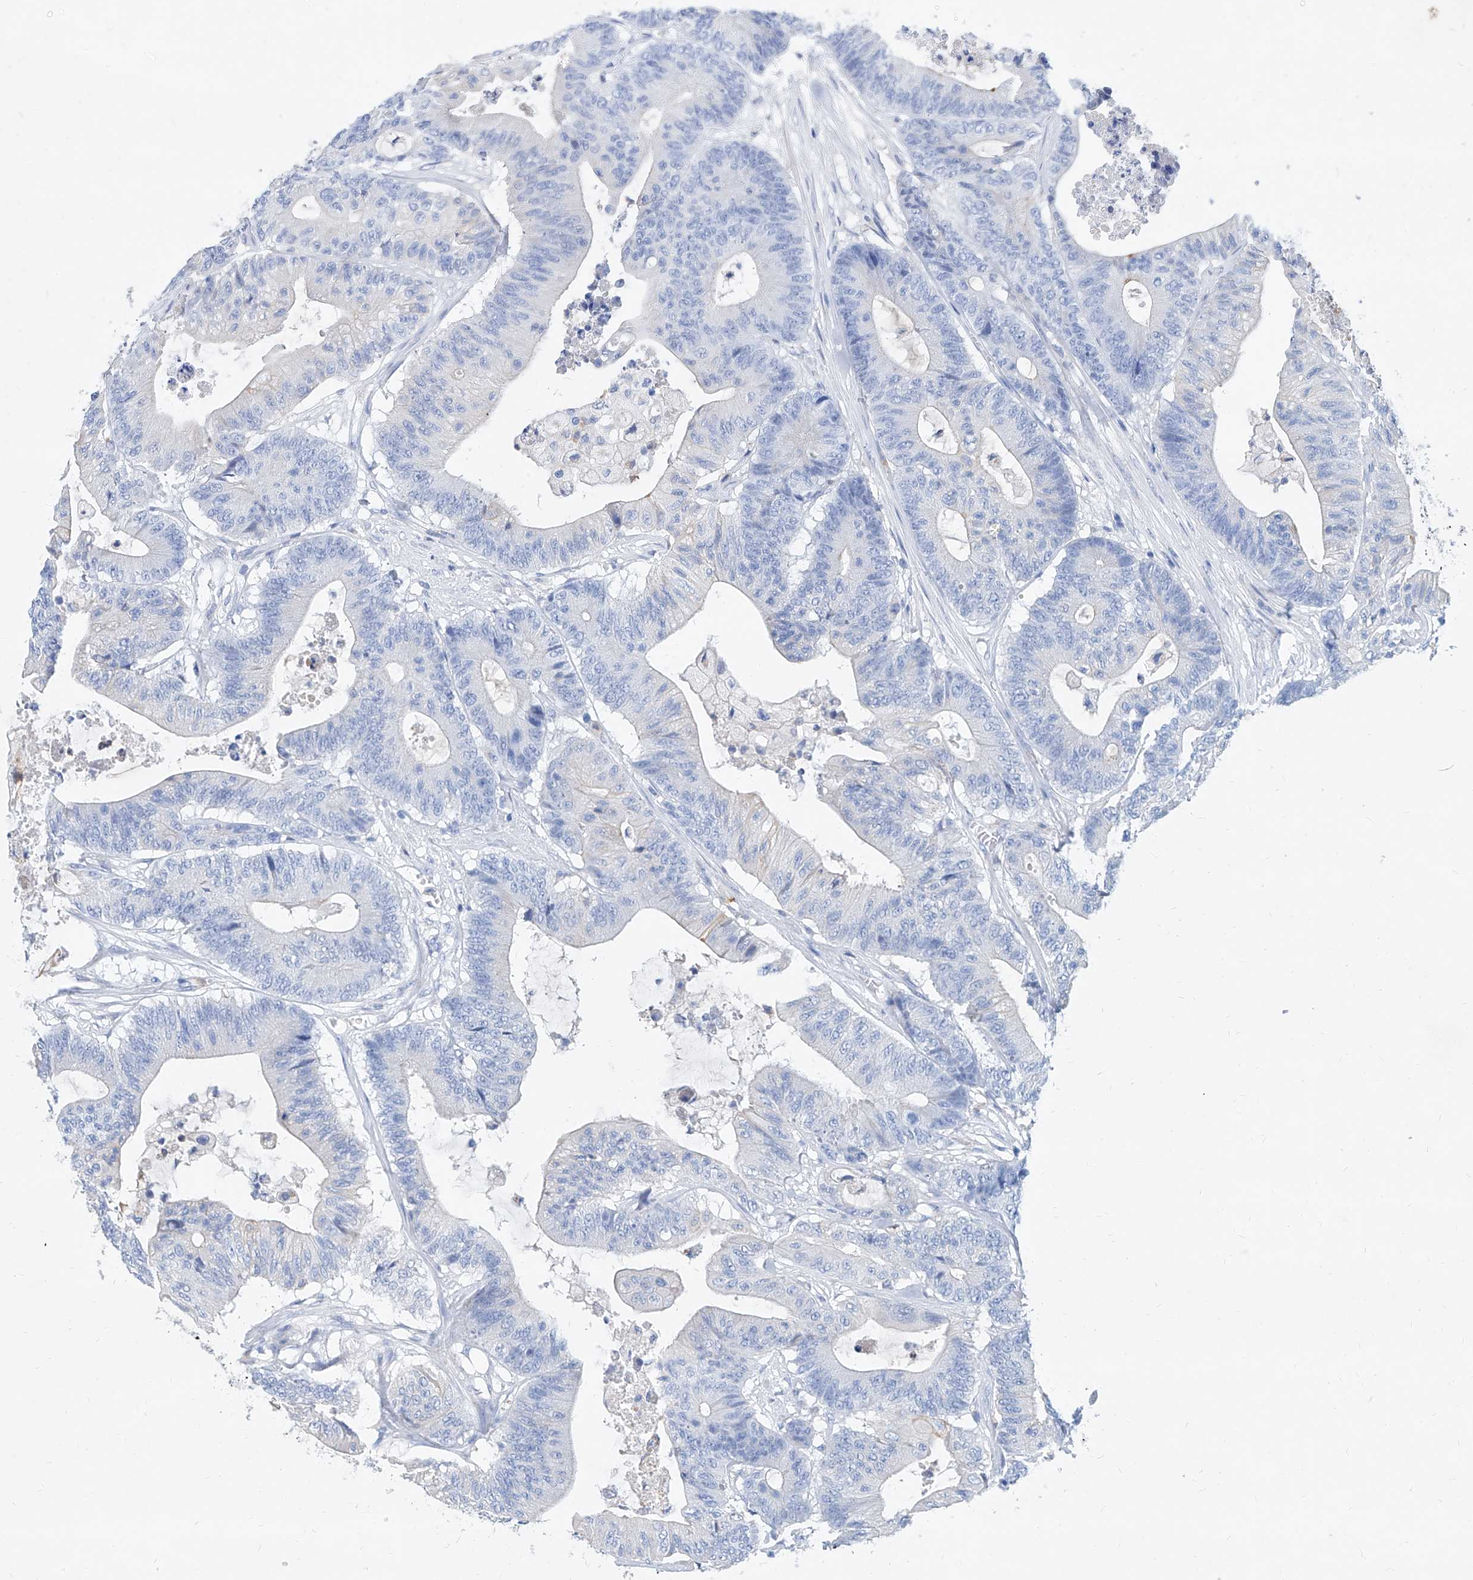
{"staining": {"intensity": "negative", "quantity": "none", "location": "none"}, "tissue": "colorectal cancer", "cell_type": "Tumor cells", "image_type": "cancer", "snomed": [{"axis": "morphology", "description": "Adenocarcinoma, NOS"}, {"axis": "topography", "description": "Colon"}], "caption": "DAB (3,3'-diaminobenzidine) immunohistochemical staining of colorectal cancer (adenocarcinoma) shows no significant positivity in tumor cells.", "gene": "SLC25A29", "patient": {"sex": "female", "age": 84}}